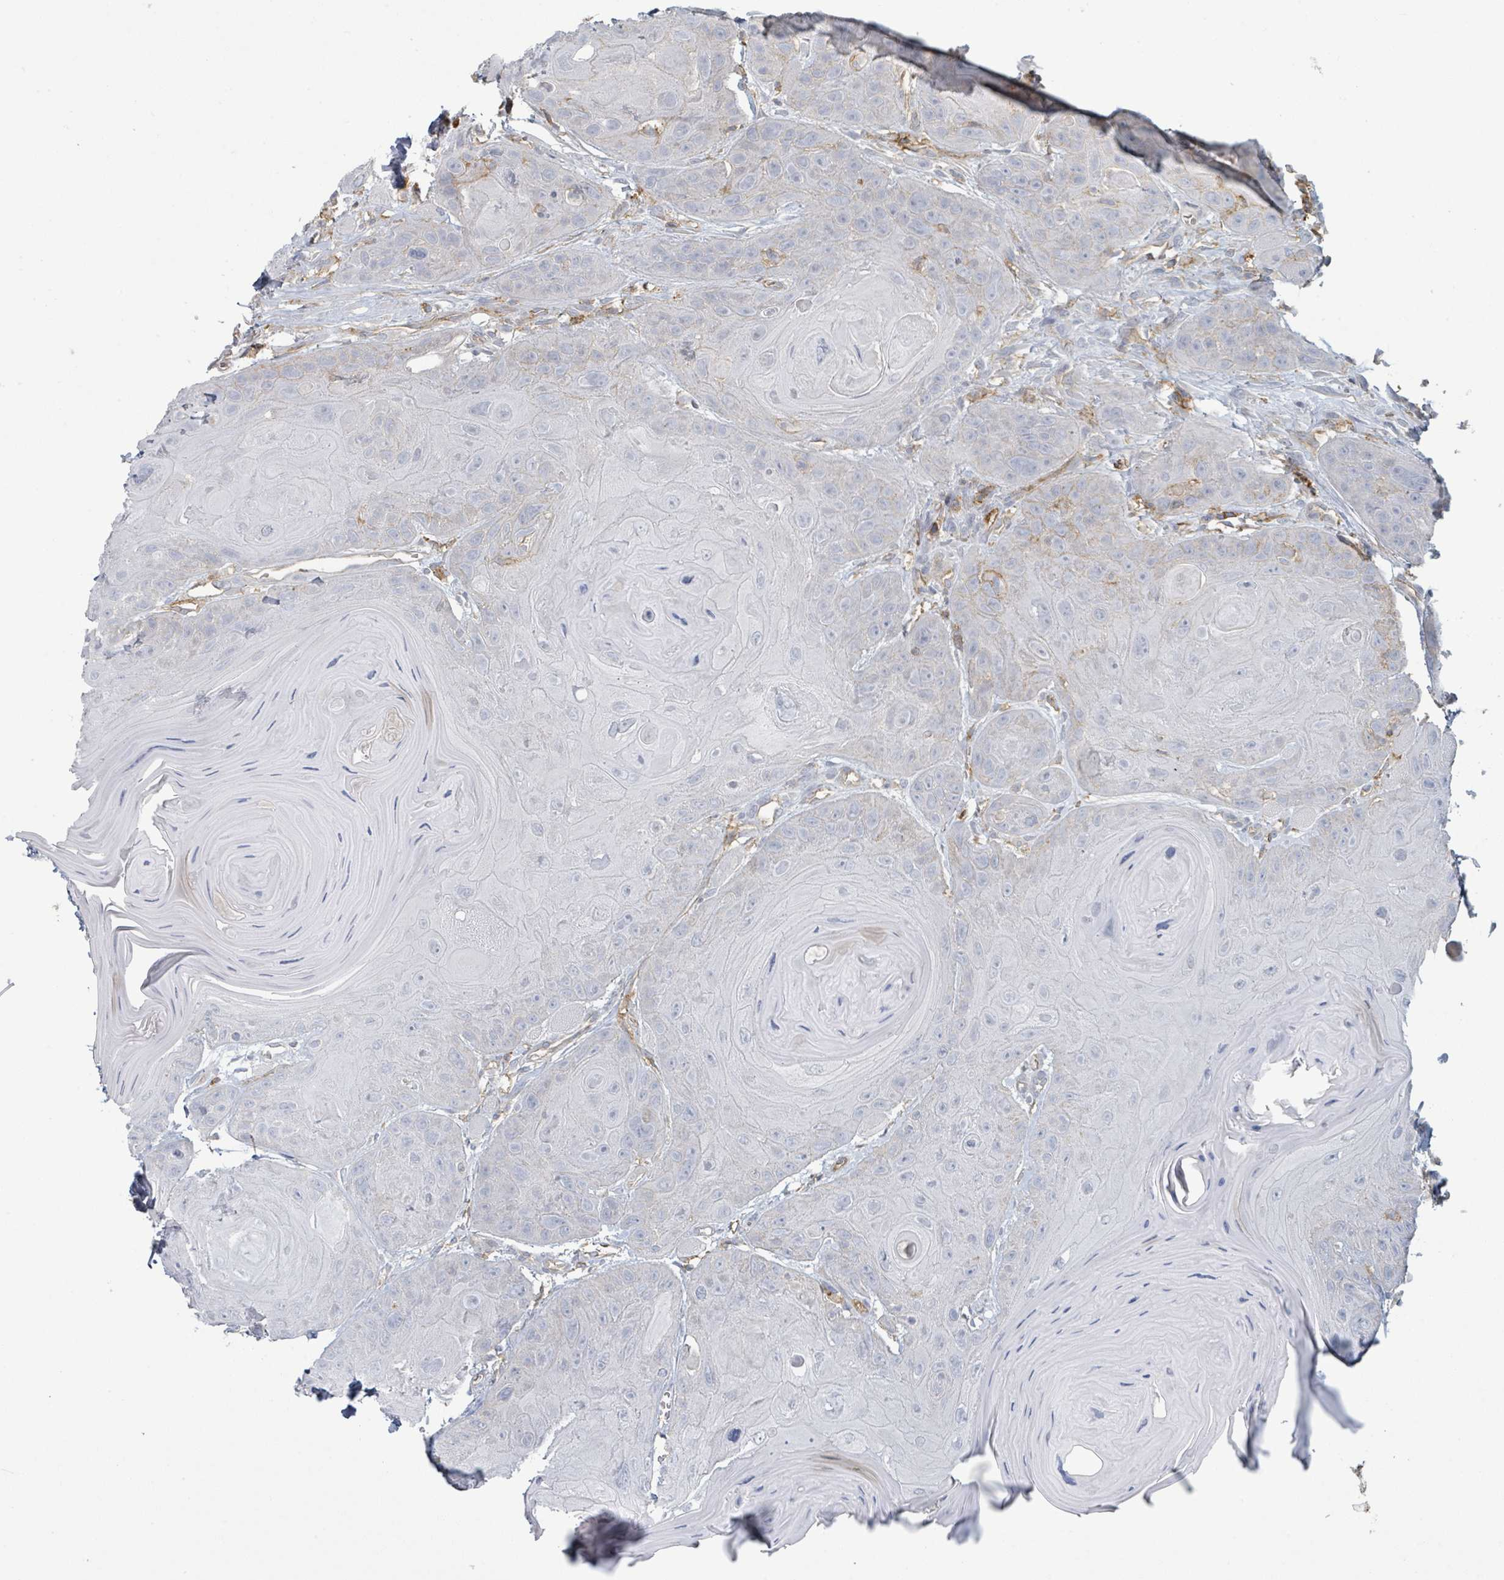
{"staining": {"intensity": "negative", "quantity": "none", "location": "none"}, "tissue": "head and neck cancer", "cell_type": "Tumor cells", "image_type": "cancer", "snomed": [{"axis": "morphology", "description": "Squamous cell carcinoma, NOS"}, {"axis": "topography", "description": "Head-Neck"}], "caption": "The histopathology image shows no staining of tumor cells in head and neck cancer (squamous cell carcinoma). (DAB (3,3'-diaminobenzidine) immunohistochemistry (IHC) with hematoxylin counter stain).", "gene": "TNFRSF14", "patient": {"sex": "female", "age": 59}}